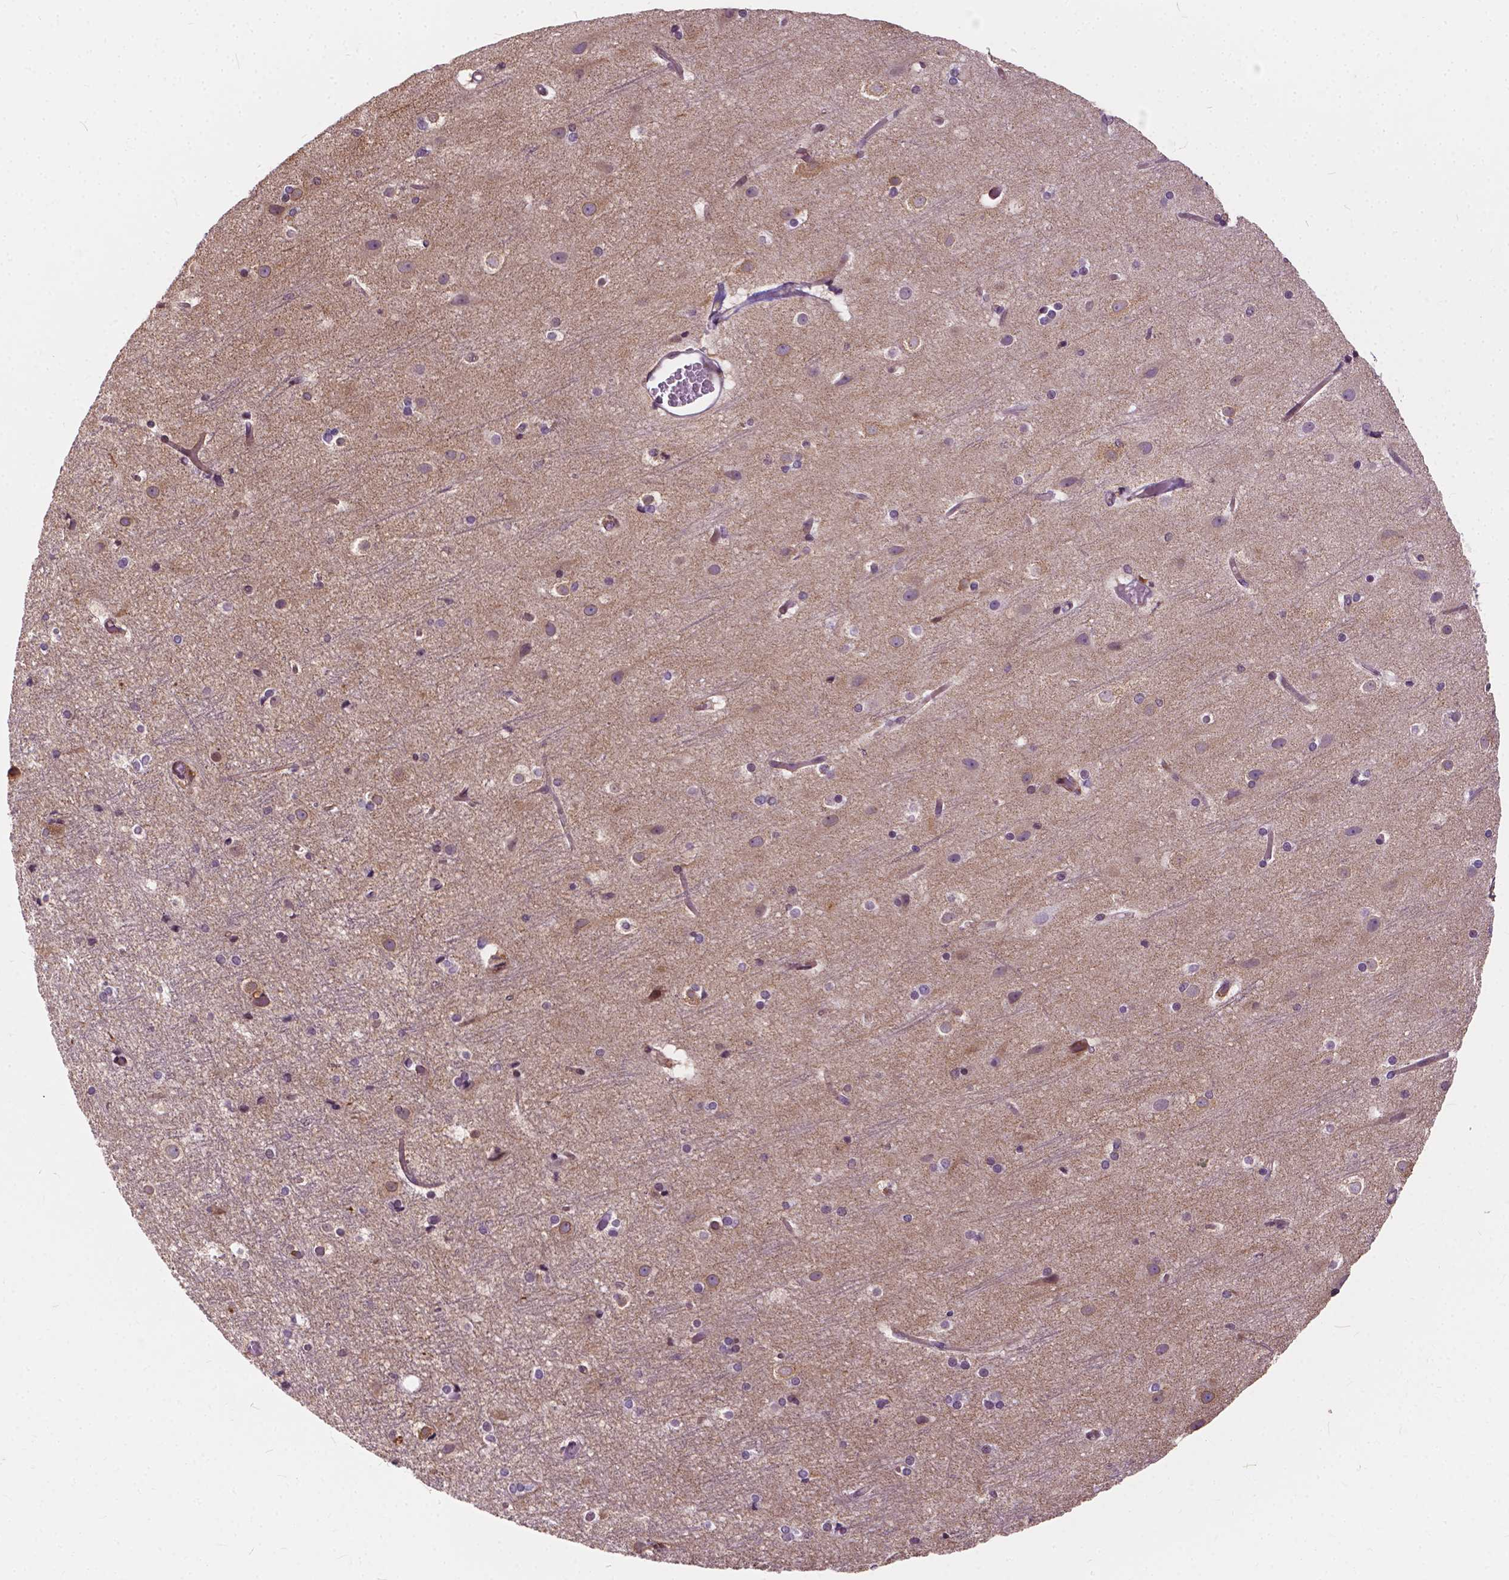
{"staining": {"intensity": "moderate", "quantity": ">75%", "location": "cytoplasmic/membranous,nuclear"}, "tissue": "cerebral cortex", "cell_type": "Endothelial cells", "image_type": "normal", "snomed": [{"axis": "morphology", "description": "Normal tissue, NOS"}, {"axis": "topography", "description": "Cerebral cortex"}], "caption": "Brown immunohistochemical staining in normal cerebral cortex reveals moderate cytoplasmic/membranous,nuclear staining in approximately >75% of endothelial cells.", "gene": "INPP5E", "patient": {"sex": "female", "age": 52}}